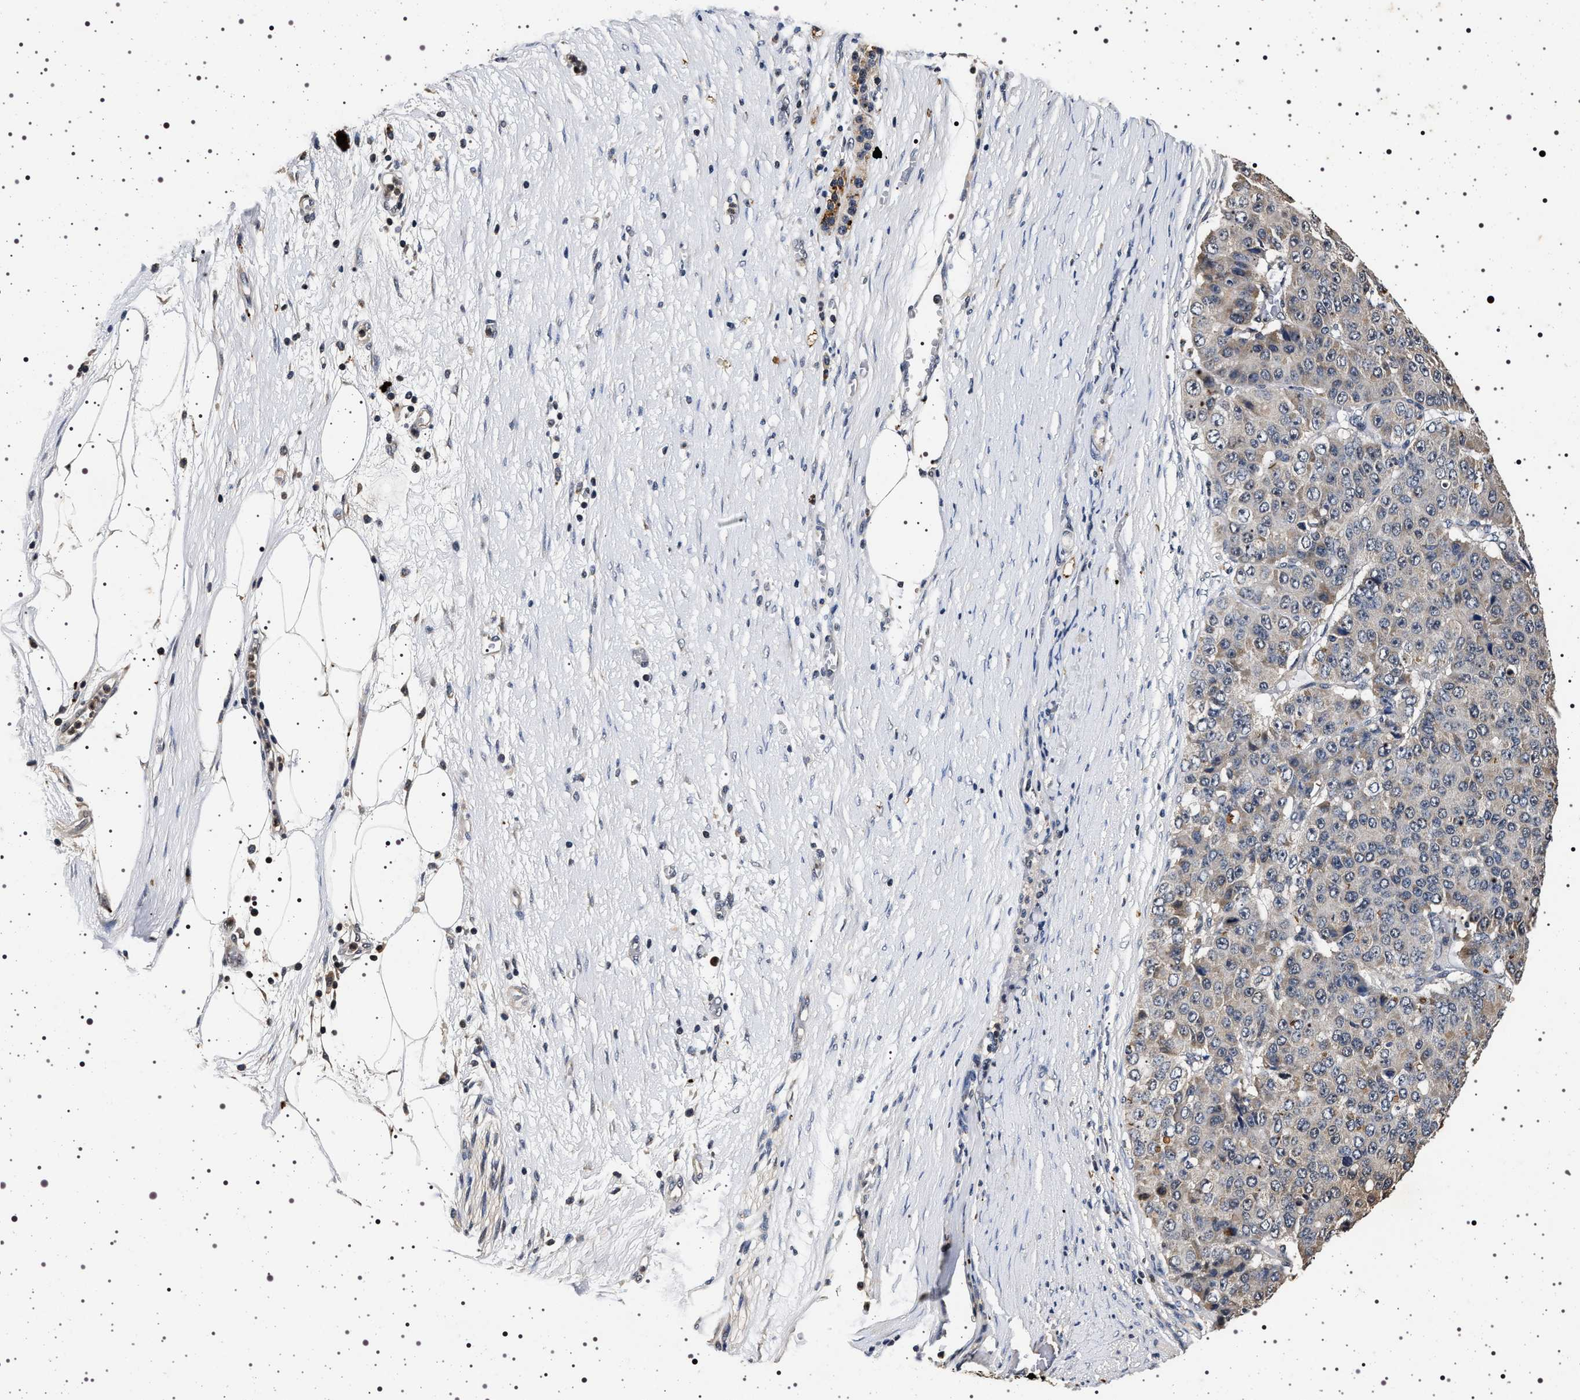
{"staining": {"intensity": "negative", "quantity": "none", "location": "none"}, "tissue": "pancreatic cancer", "cell_type": "Tumor cells", "image_type": "cancer", "snomed": [{"axis": "morphology", "description": "Adenocarcinoma, NOS"}, {"axis": "topography", "description": "Pancreas"}], "caption": "Human adenocarcinoma (pancreatic) stained for a protein using IHC demonstrates no staining in tumor cells.", "gene": "CDKN1B", "patient": {"sex": "male", "age": 50}}